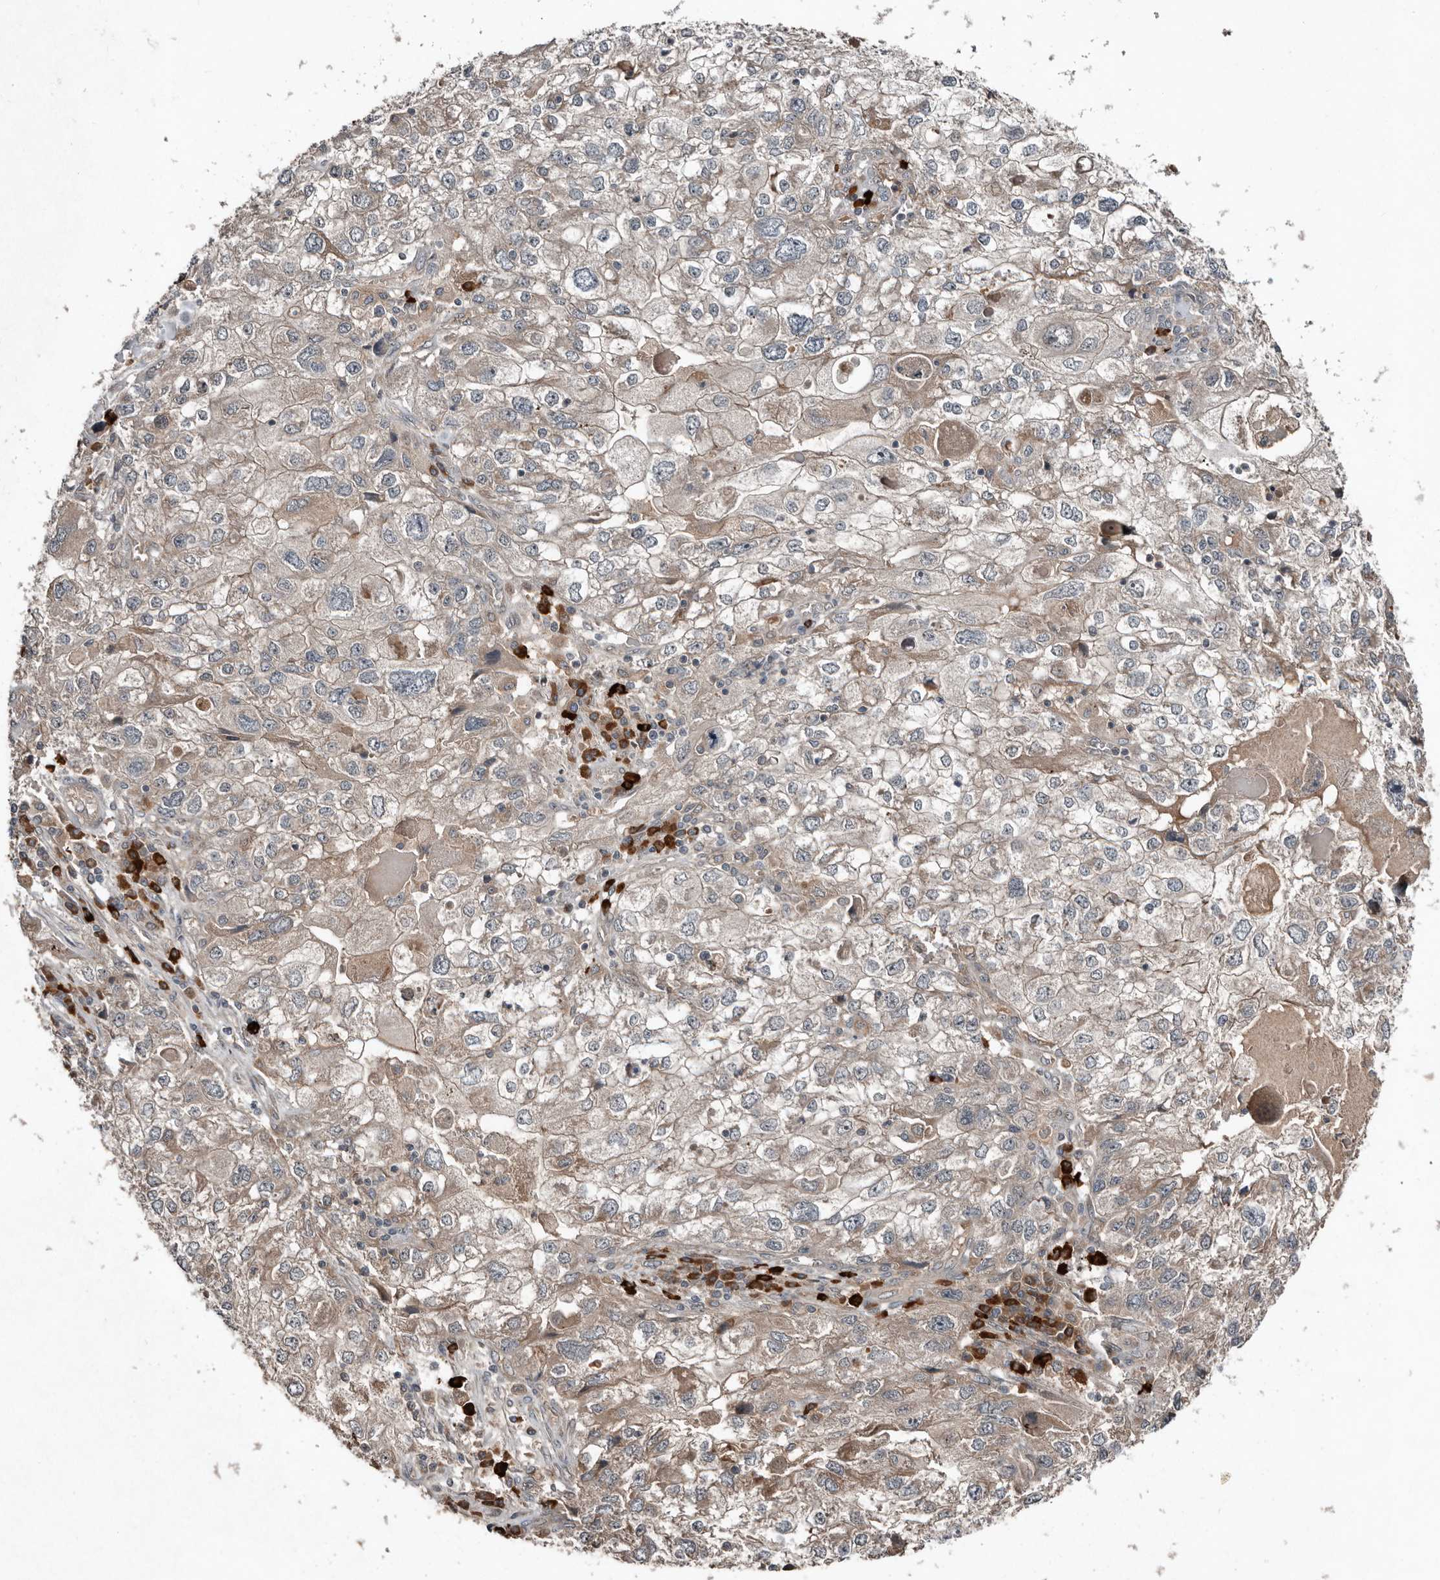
{"staining": {"intensity": "weak", "quantity": "25%-75%", "location": "cytoplasmic/membranous"}, "tissue": "endometrial cancer", "cell_type": "Tumor cells", "image_type": "cancer", "snomed": [{"axis": "morphology", "description": "Adenocarcinoma, NOS"}, {"axis": "topography", "description": "Endometrium"}], "caption": "Immunohistochemistry (IHC) photomicrograph of endometrial cancer (adenocarcinoma) stained for a protein (brown), which exhibits low levels of weak cytoplasmic/membranous expression in approximately 25%-75% of tumor cells.", "gene": "TEAD3", "patient": {"sex": "female", "age": 49}}